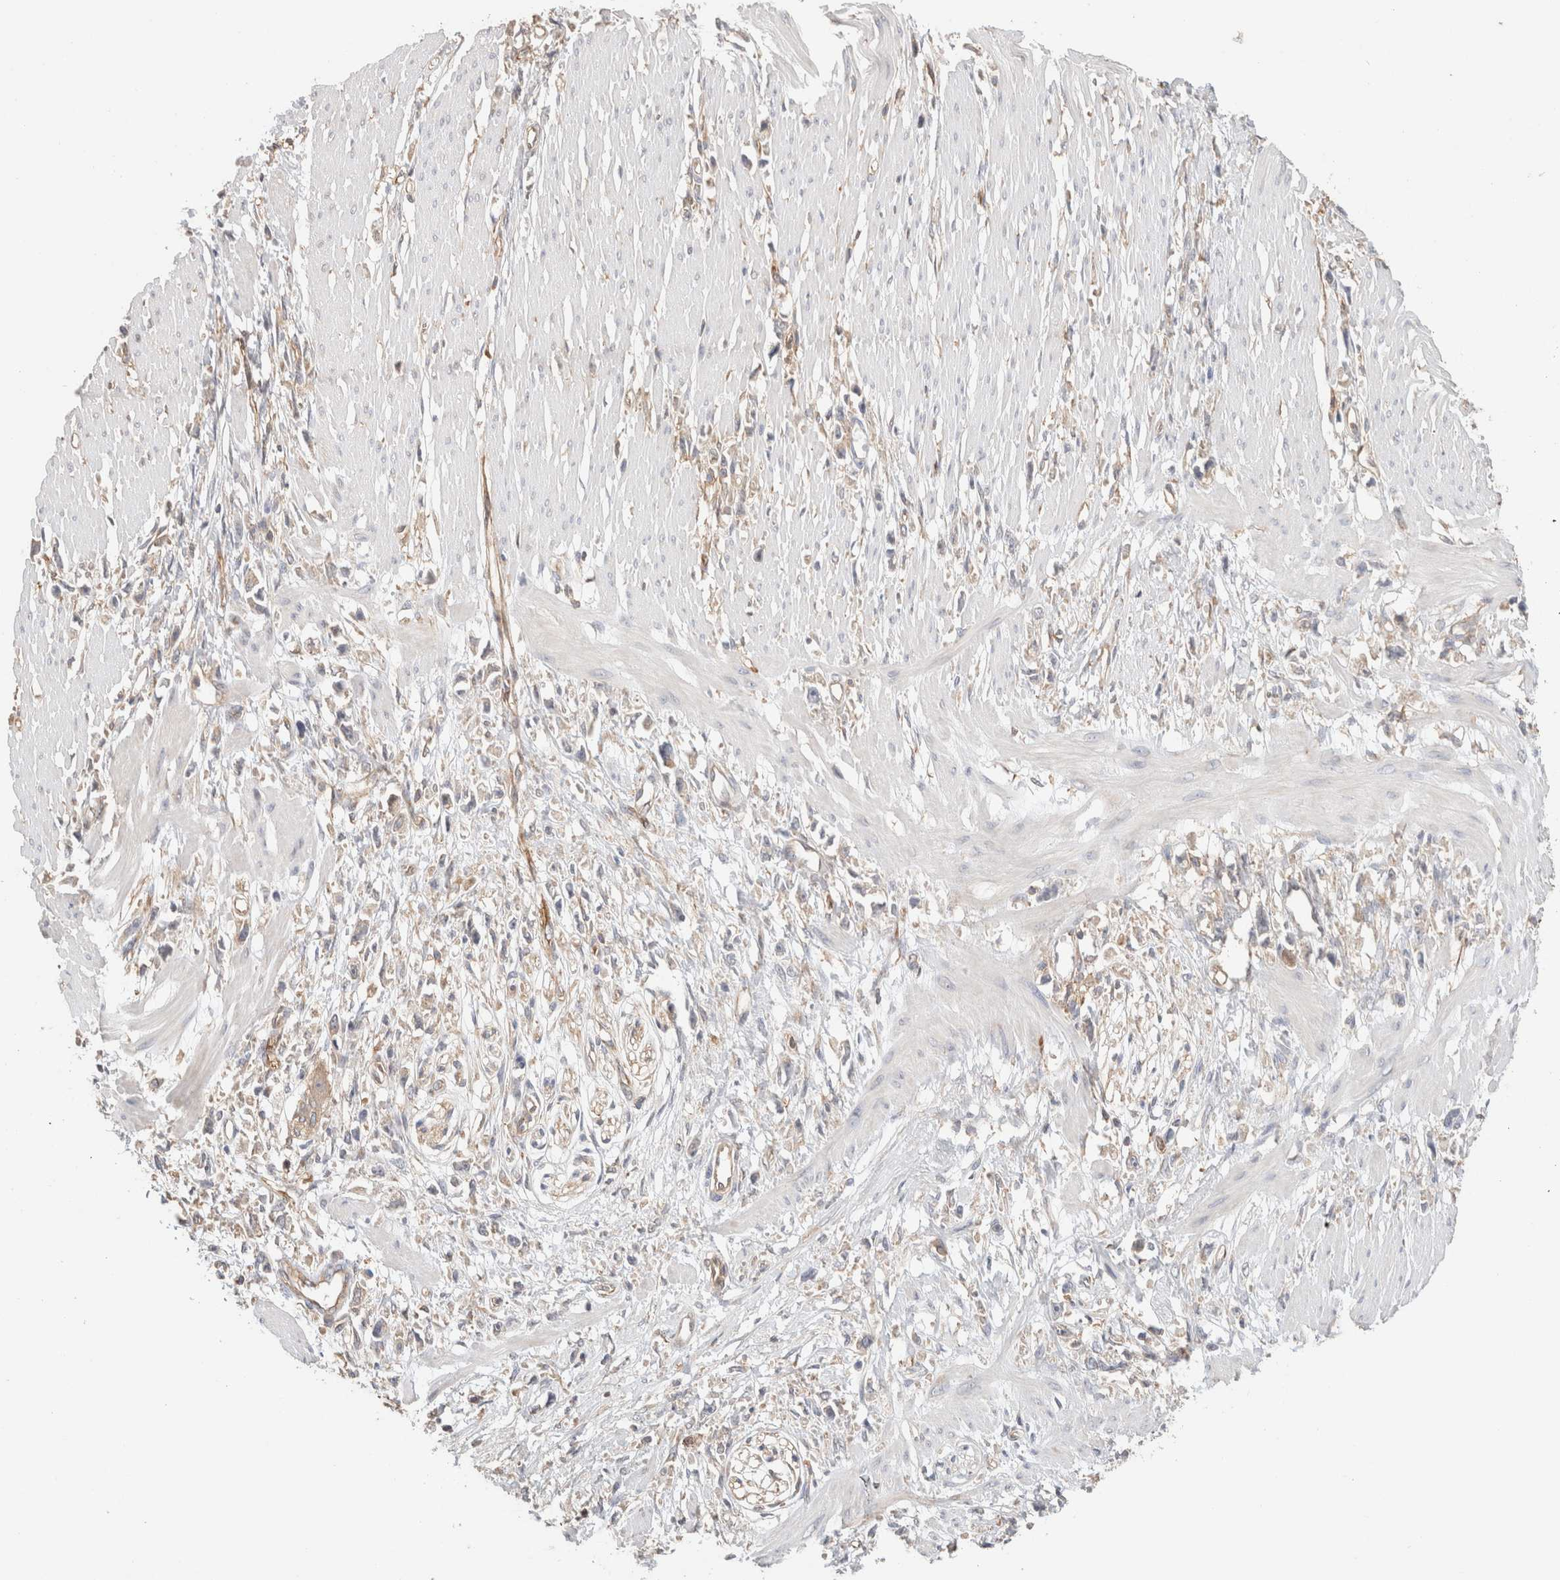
{"staining": {"intensity": "weak", "quantity": "<25%", "location": "cytoplasmic/membranous"}, "tissue": "stomach cancer", "cell_type": "Tumor cells", "image_type": "cancer", "snomed": [{"axis": "morphology", "description": "Adenocarcinoma, NOS"}, {"axis": "topography", "description": "Stomach"}], "caption": "Image shows no significant protein expression in tumor cells of stomach adenocarcinoma. Brightfield microscopy of immunohistochemistry stained with DAB (3,3'-diaminobenzidine) (brown) and hematoxylin (blue), captured at high magnification.", "gene": "CFAP418", "patient": {"sex": "female", "age": 59}}